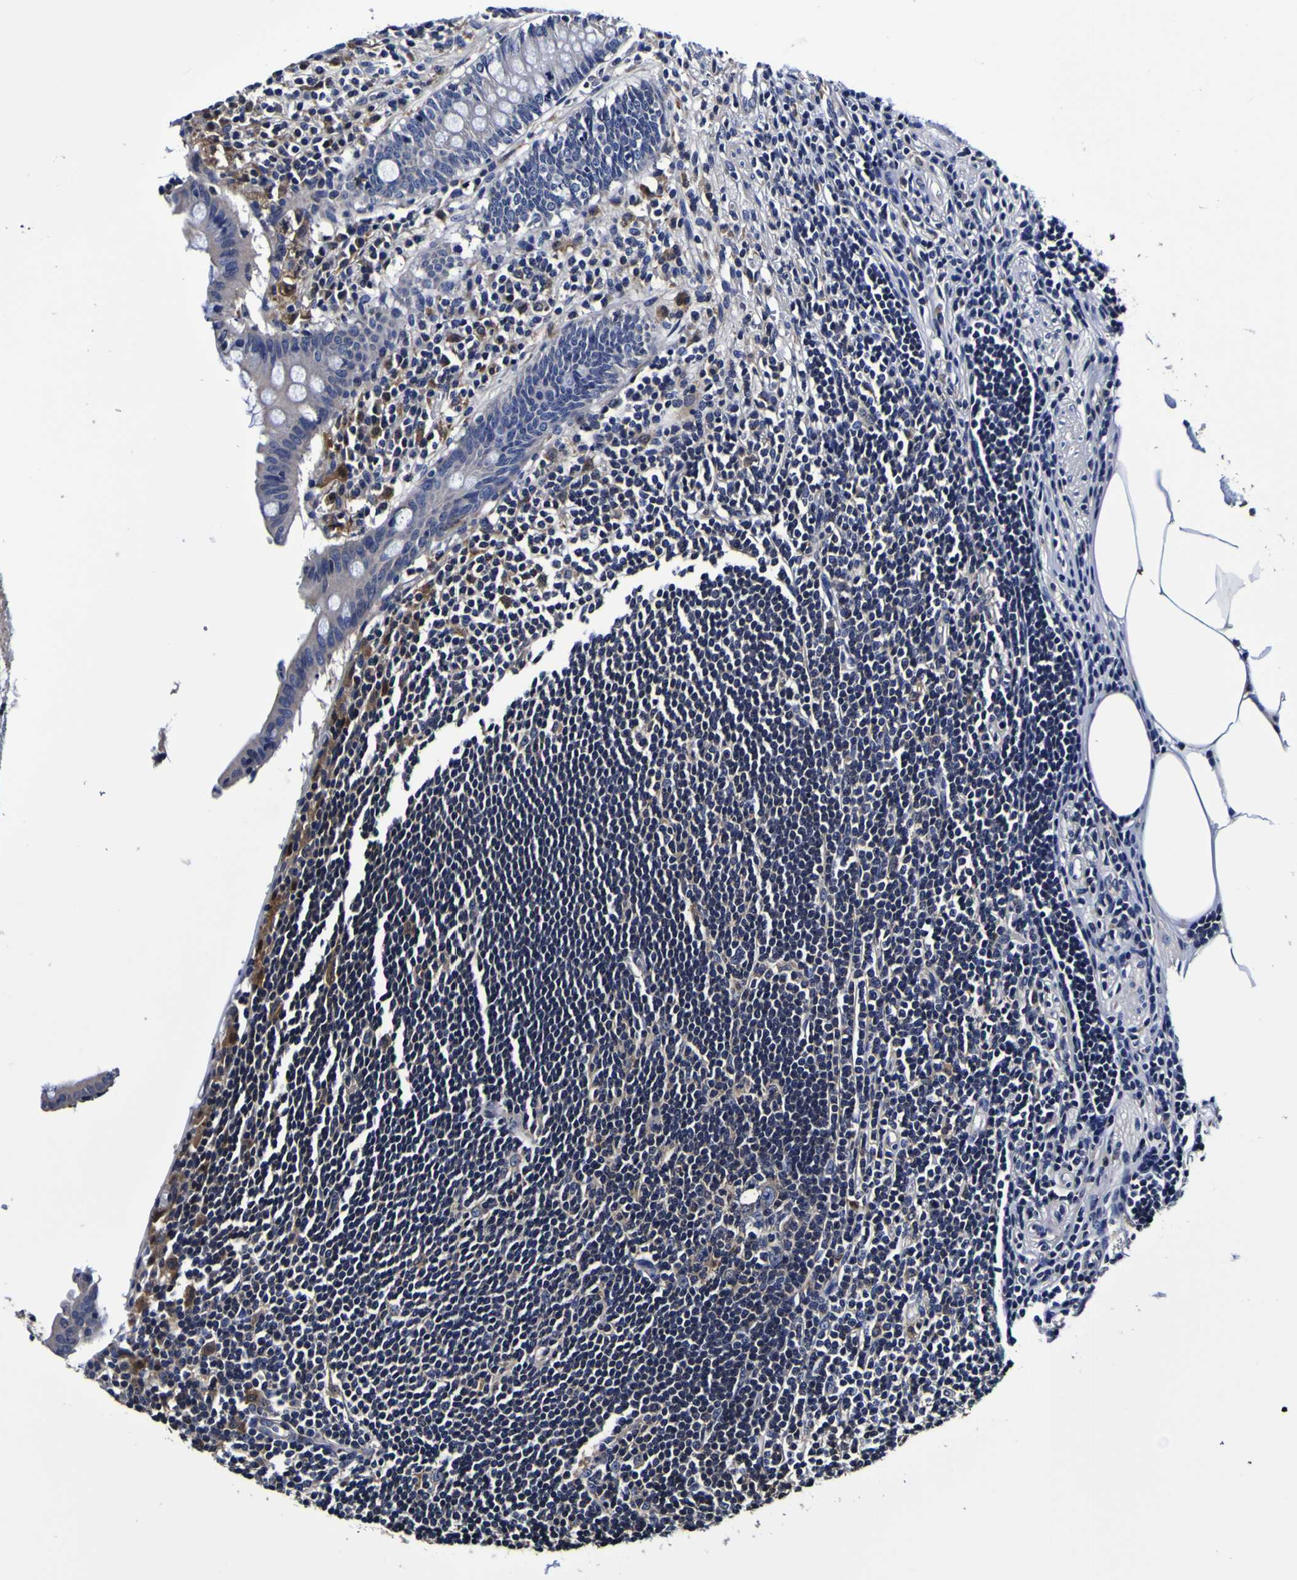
{"staining": {"intensity": "negative", "quantity": "none", "location": "none"}, "tissue": "appendix", "cell_type": "Glandular cells", "image_type": "normal", "snomed": [{"axis": "morphology", "description": "Normal tissue, NOS"}, {"axis": "topography", "description": "Appendix"}], "caption": "The micrograph reveals no staining of glandular cells in normal appendix. (IHC, brightfield microscopy, high magnification).", "gene": "GPX1", "patient": {"sex": "female", "age": 50}}